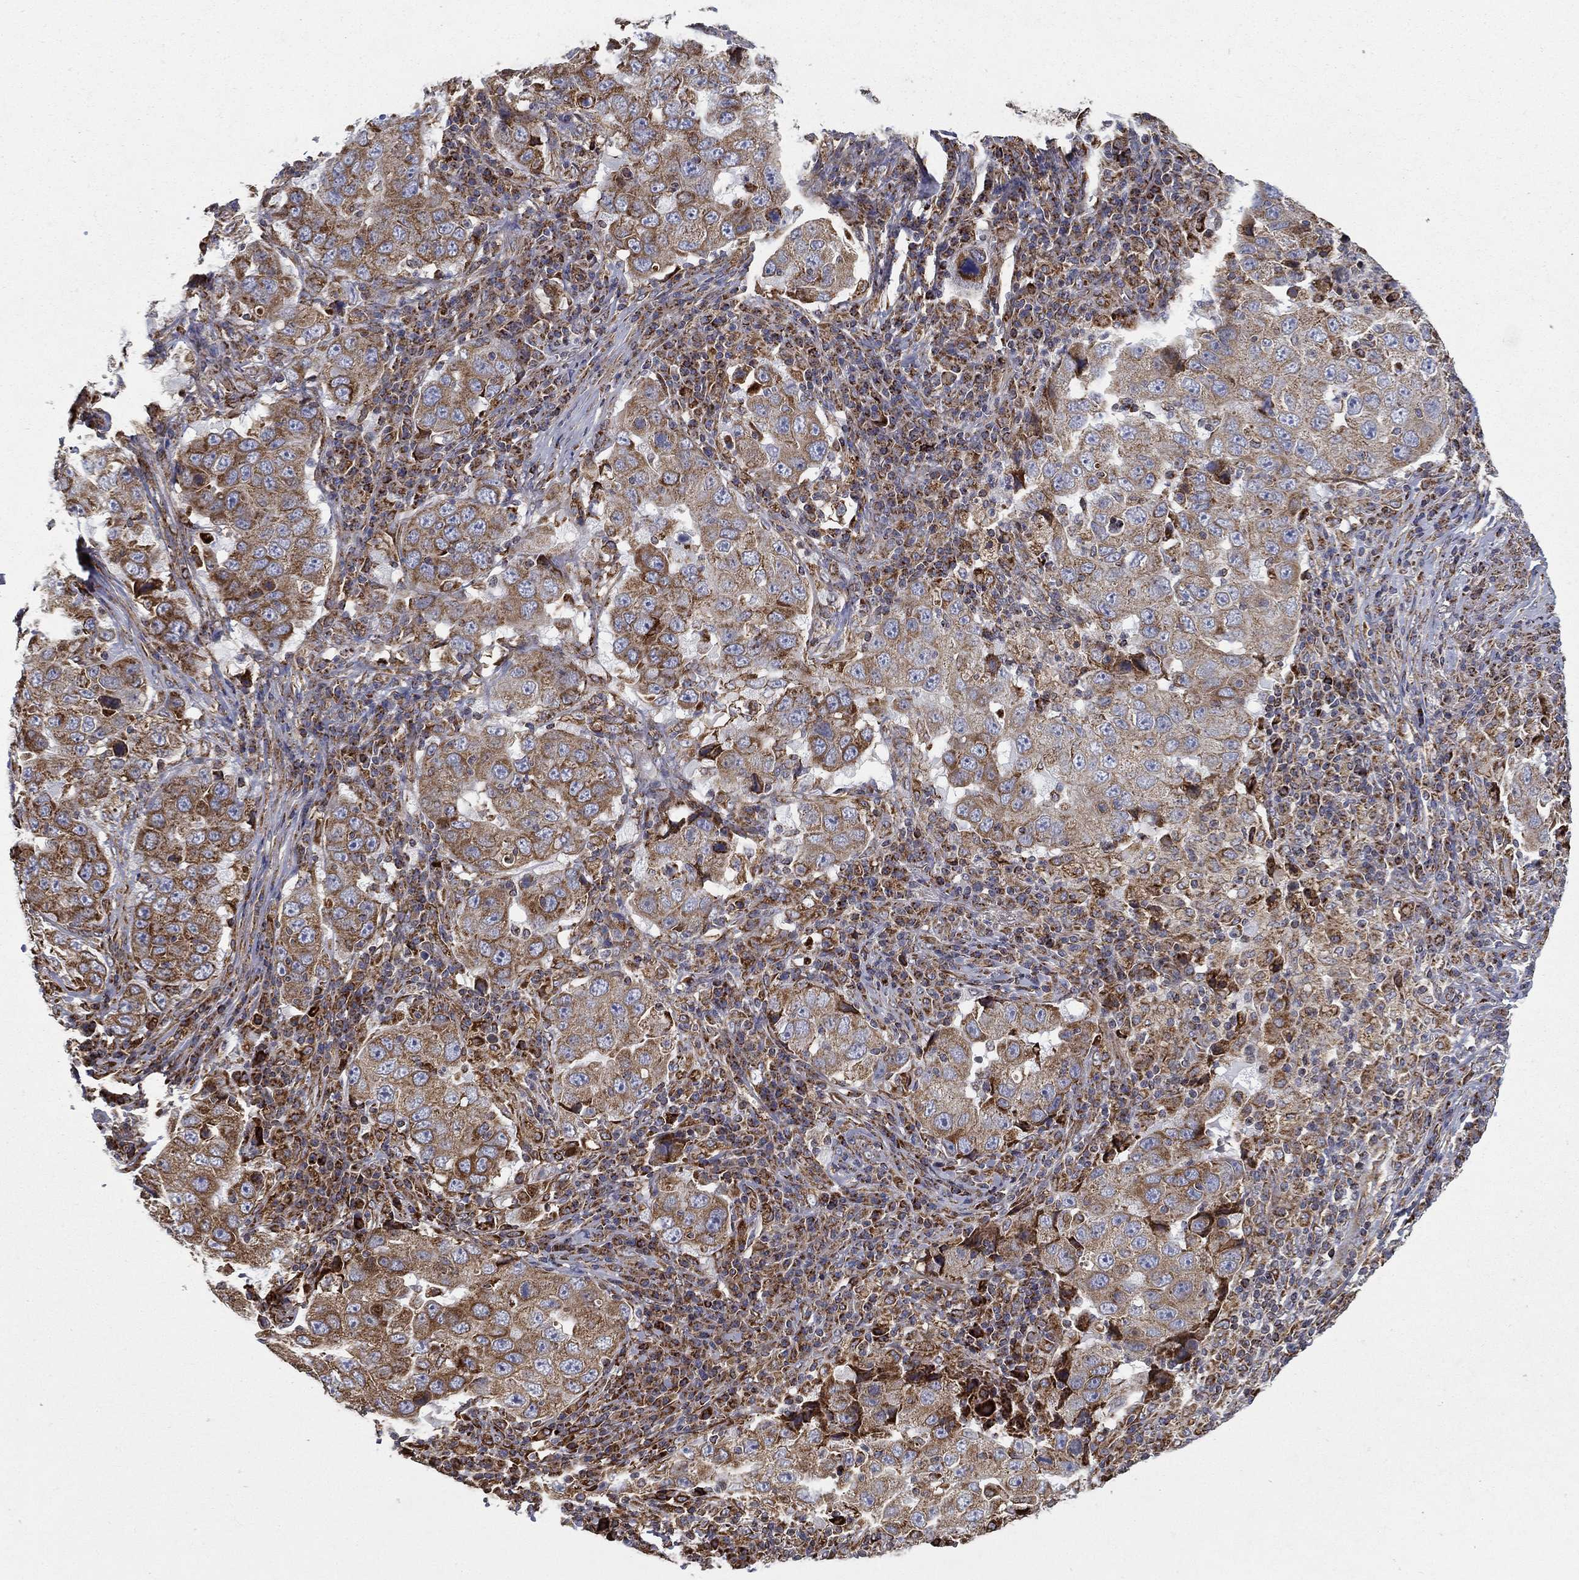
{"staining": {"intensity": "moderate", "quantity": ">75%", "location": "cytoplasmic/membranous"}, "tissue": "lung cancer", "cell_type": "Tumor cells", "image_type": "cancer", "snomed": [{"axis": "morphology", "description": "Adenocarcinoma, NOS"}, {"axis": "topography", "description": "Lung"}], "caption": "Lung cancer stained with immunohistochemistry displays moderate cytoplasmic/membranous staining in about >75% of tumor cells.", "gene": "MT-CYB", "patient": {"sex": "male", "age": 73}}